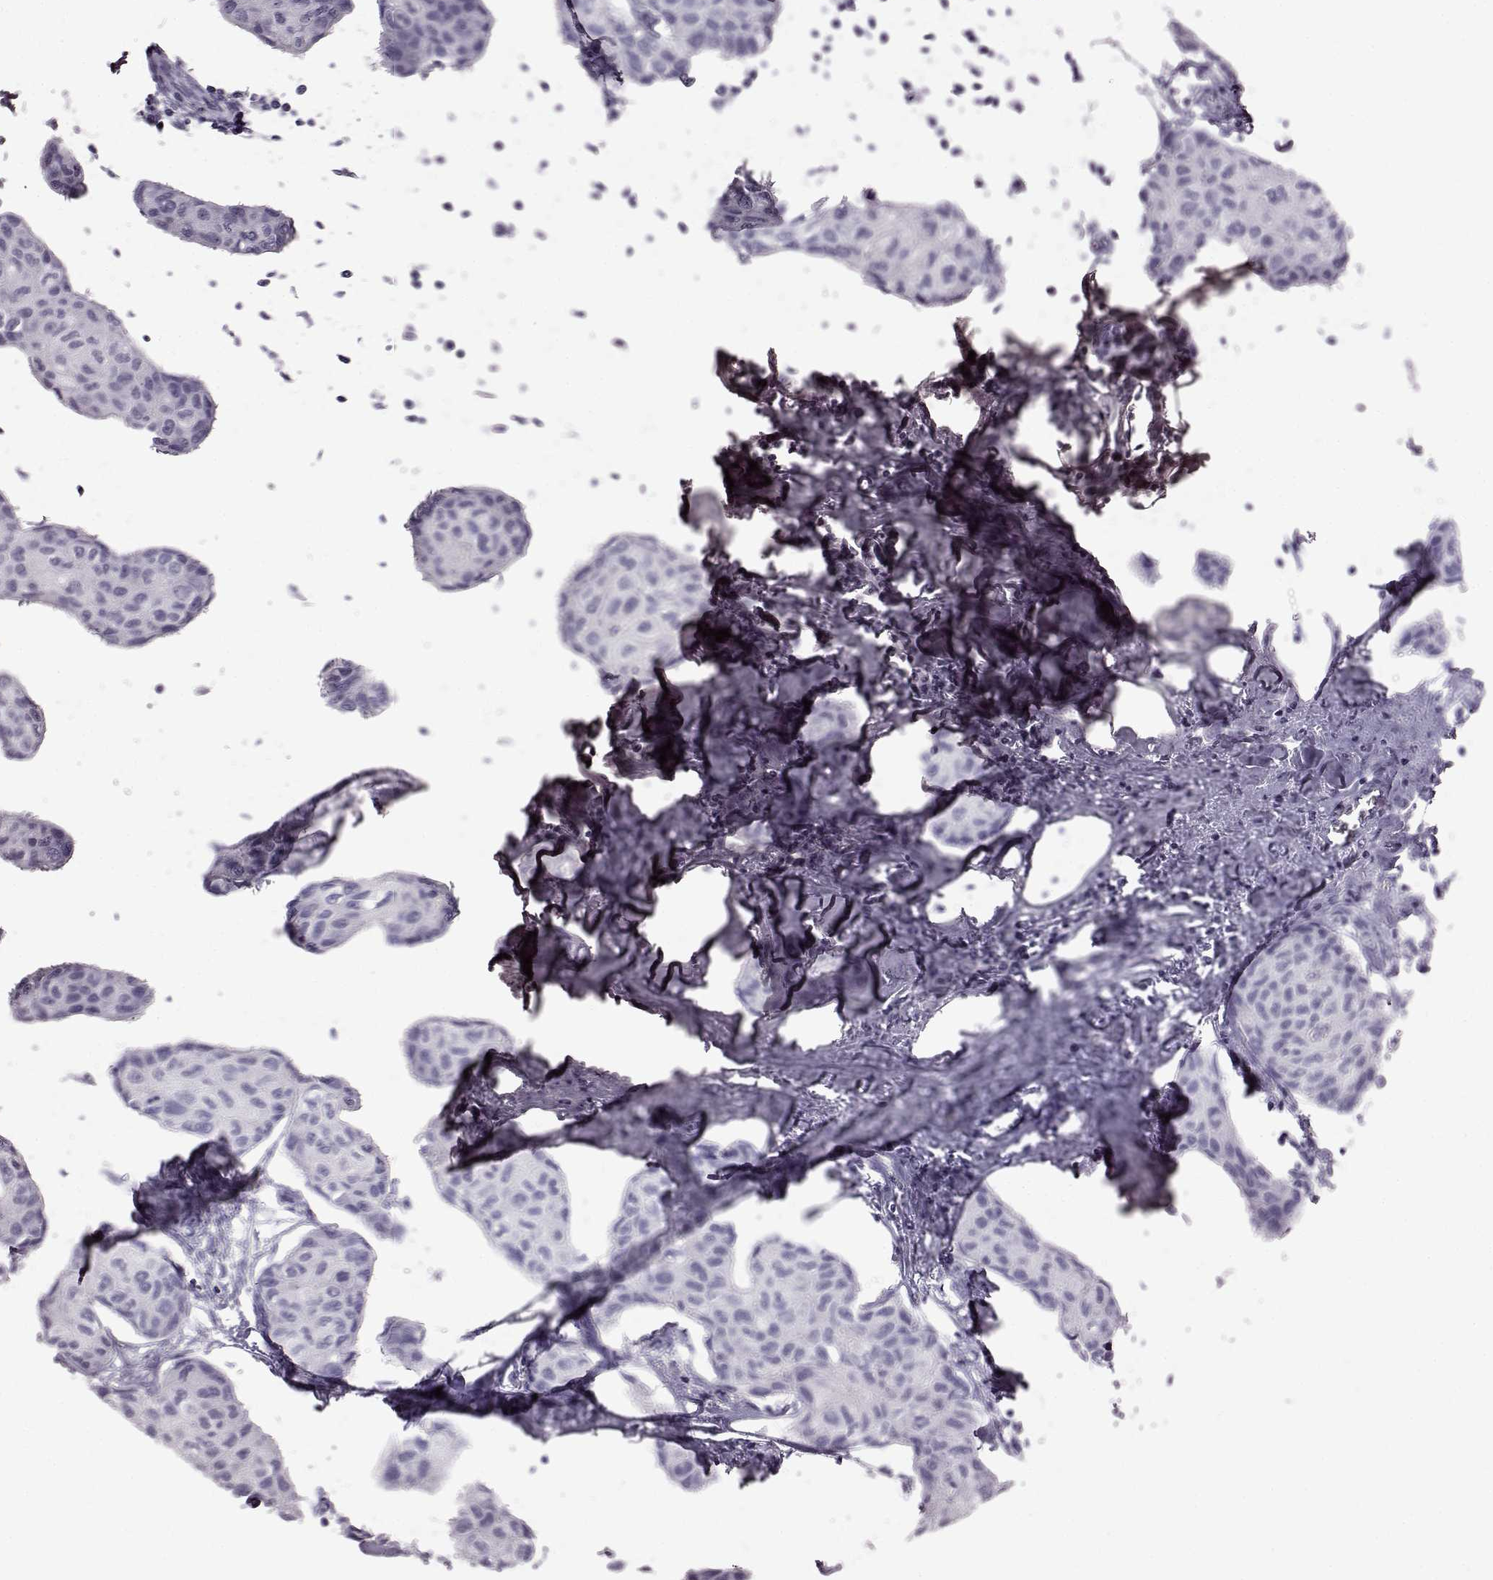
{"staining": {"intensity": "negative", "quantity": "none", "location": "none"}, "tissue": "breast cancer", "cell_type": "Tumor cells", "image_type": "cancer", "snomed": [{"axis": "morphology", "description": "Duct carcinoma"}, {"axis": "topography", "description": "Breast"}], "caption": "This is an IHC photomicrograph of human breast cancer (infiltrating ductal carcinoma). There is no positivity in tumor cells.", "gene": "ADGRG2", "patient": {"sex": "female", "age": 80}}